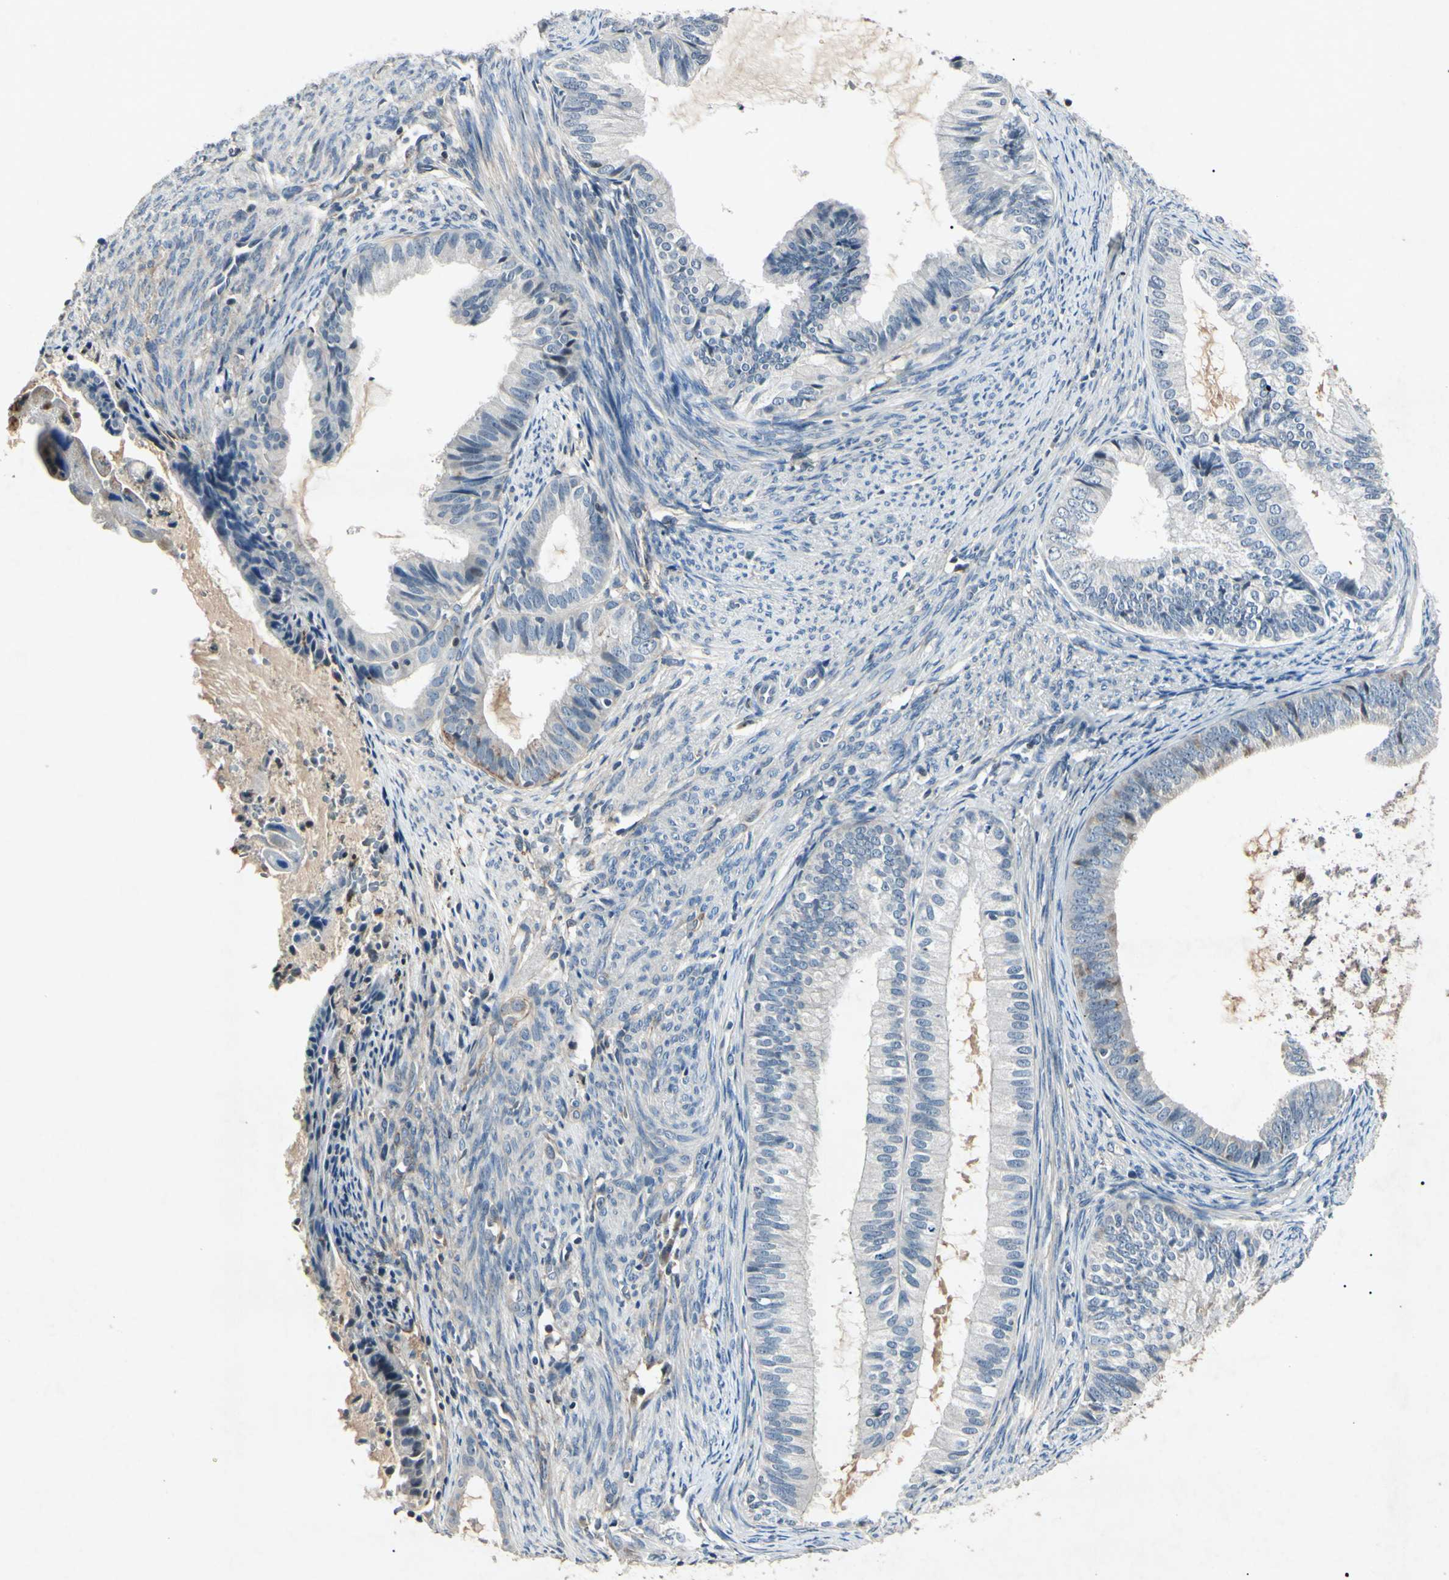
{"staining": {"intensity": "negative", "quantity": "none", "location": "none"}, "tissue": "endometrial cancer", "cell_type": "Tumor cells", "image_type": "cancer", "snomed": [{"axis": "morphology", "description": "Adenocarcinoma, NOS"}, {"axis": "topography", "description": "Endometrium"}], "caption": "DAB (3,3'-diaminobenzidine) immunohistochemical staining of human endometrial cancer reveals no significant staining in tumor cells.", "gene": "AEBP1", "patient": {"sex": "female", "age": 86}}